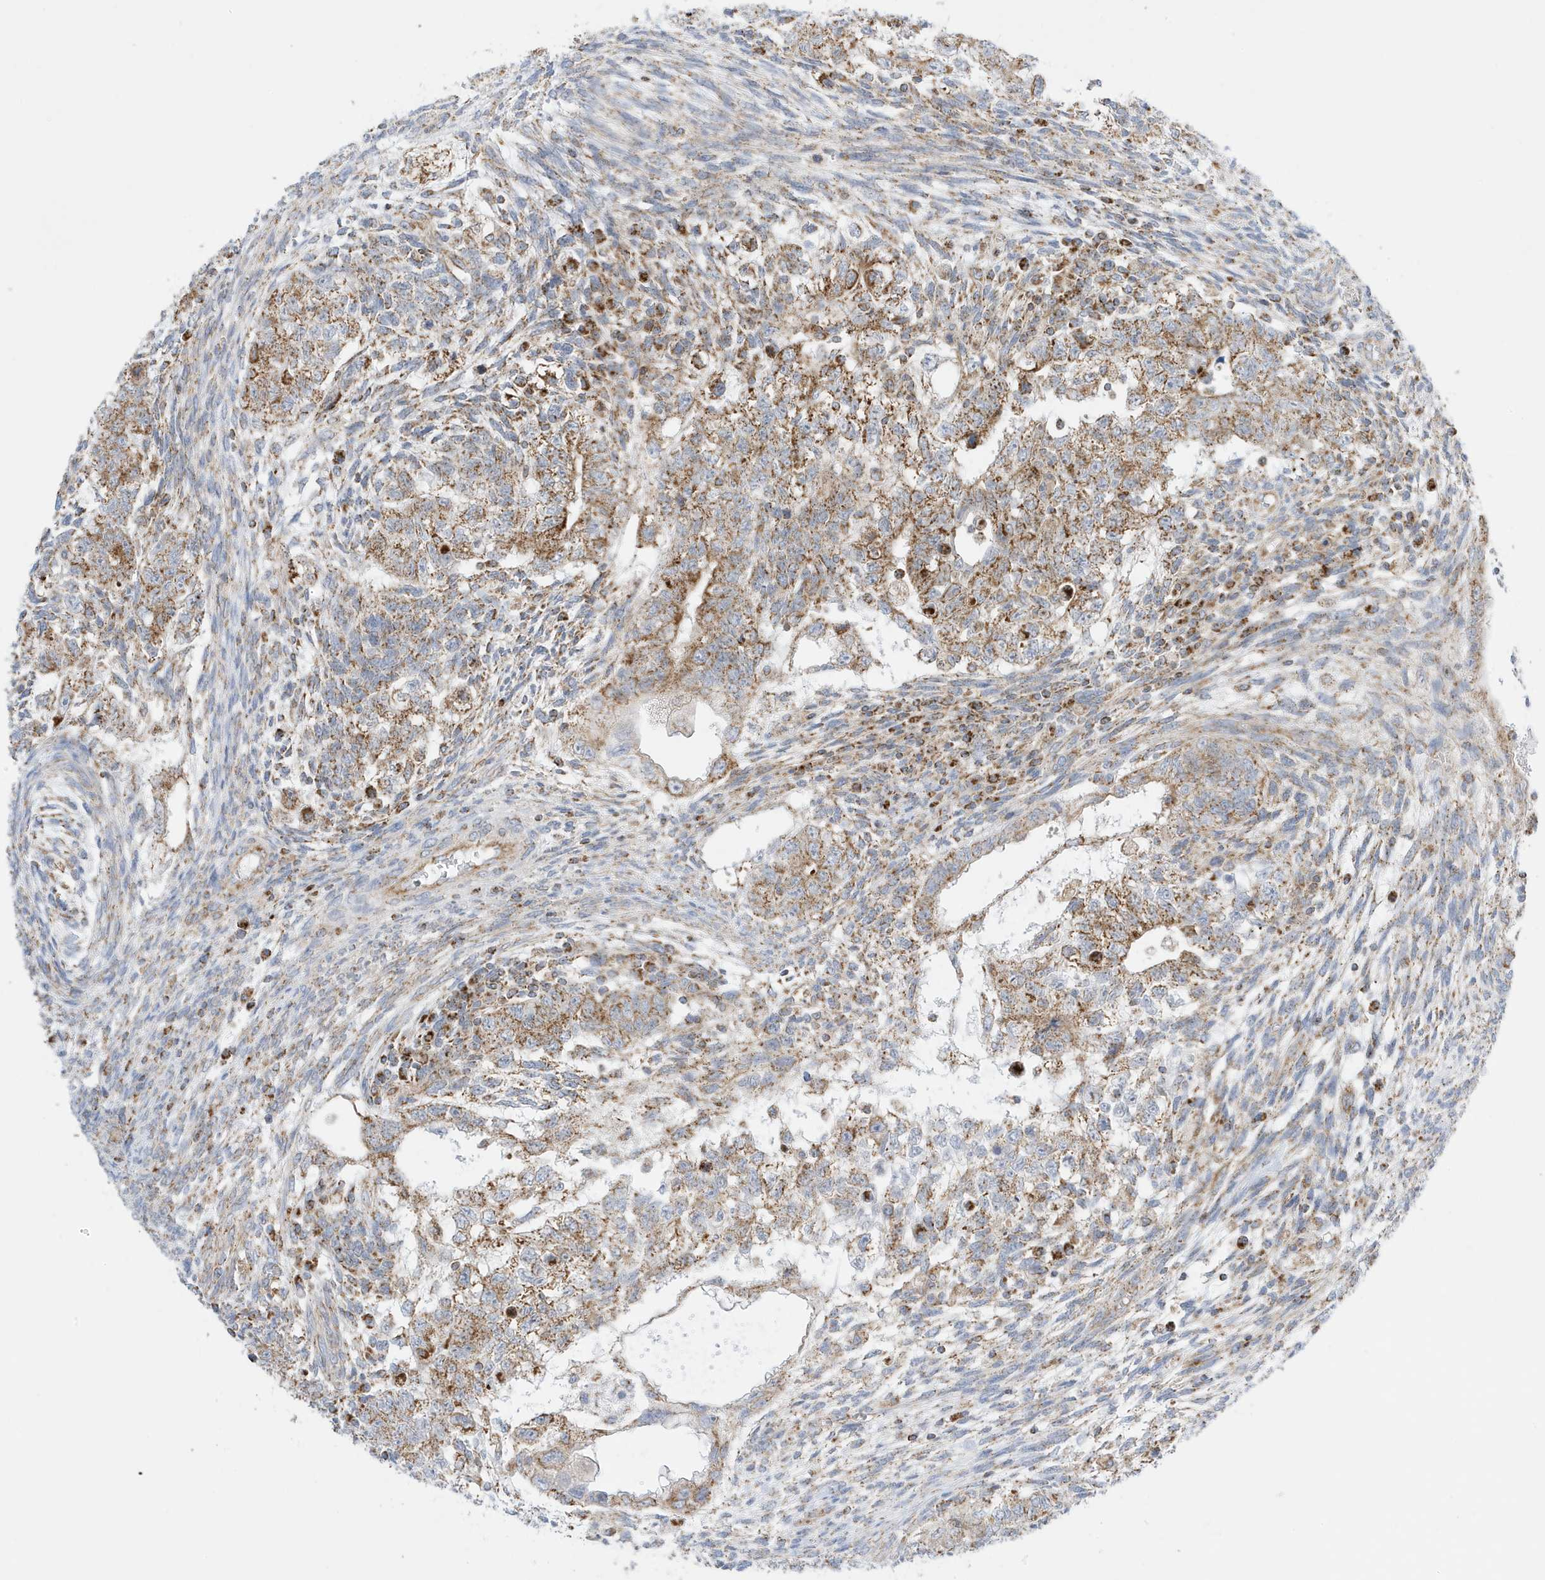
{"staining": {"intensity": "moderate", "quantity": ">75%", "location": "cytoplasmic/membranous"}, "tissue": "testis cancer", "cell_type": "Tumor cells", "image_type": "cancer", "snomed": [{"axis": "morphology", "description": "Carcinoma, Embryonal, NOS"}, {"axis": "topography", "description": "Testis"}], "caption": "A high-resolution image shows immunohistochemistry staining of testis cancer, which exhibits moderate cytoplasmic/membranous staining in approximately >75% of tumor cells. The staining was performed using DAB to visualize the protein expression in brown, while the nuclei were stained in blue with hematoxylin (Magnification: 20x).", "gene": "ATP5ME", "patient": {"sex": "male", "age": 37}}